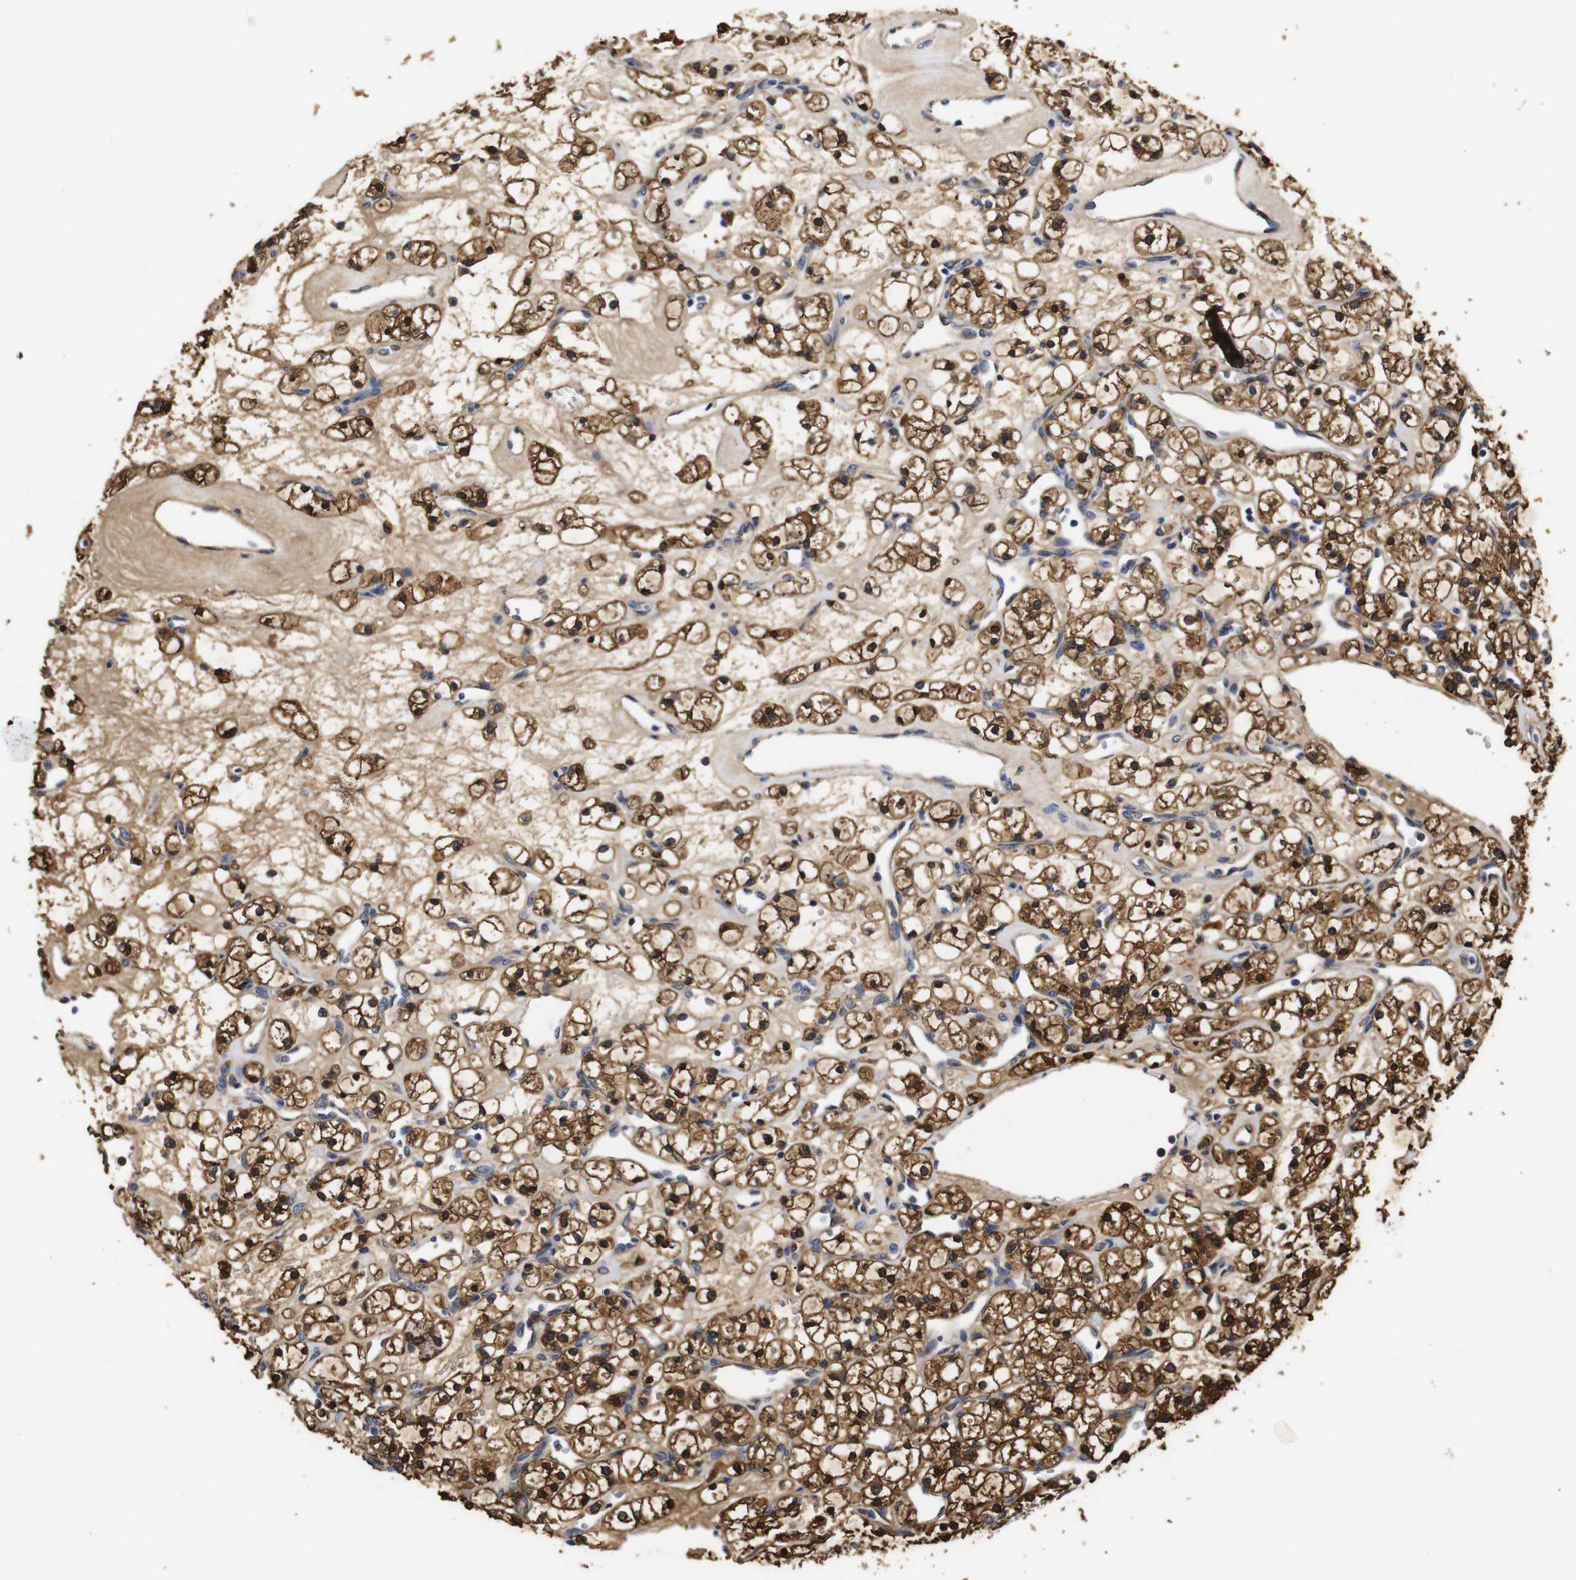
{"staining": {"intensity": "strong", "quantity": ">75%", "location": "cytoplasmic/membranous,nuclear"}, "tissue": "renal cancer", "cell_type": "Tumor cells", "image_type": "cancer", "snomed": [{"axis": "morphology", "description": "Adenocarcinoma, NOS"}, {"axis": "topography", "description": "Kidney"}], "caption": "Protein analysis of renal cancer (adenocarcinoma) tissue shows strong cytoplasmic/membranous and nuclear staining in about >75% of tumor cells.", "gene": "LRRCC1", "patient": {"sex": "female", "age": 60}}